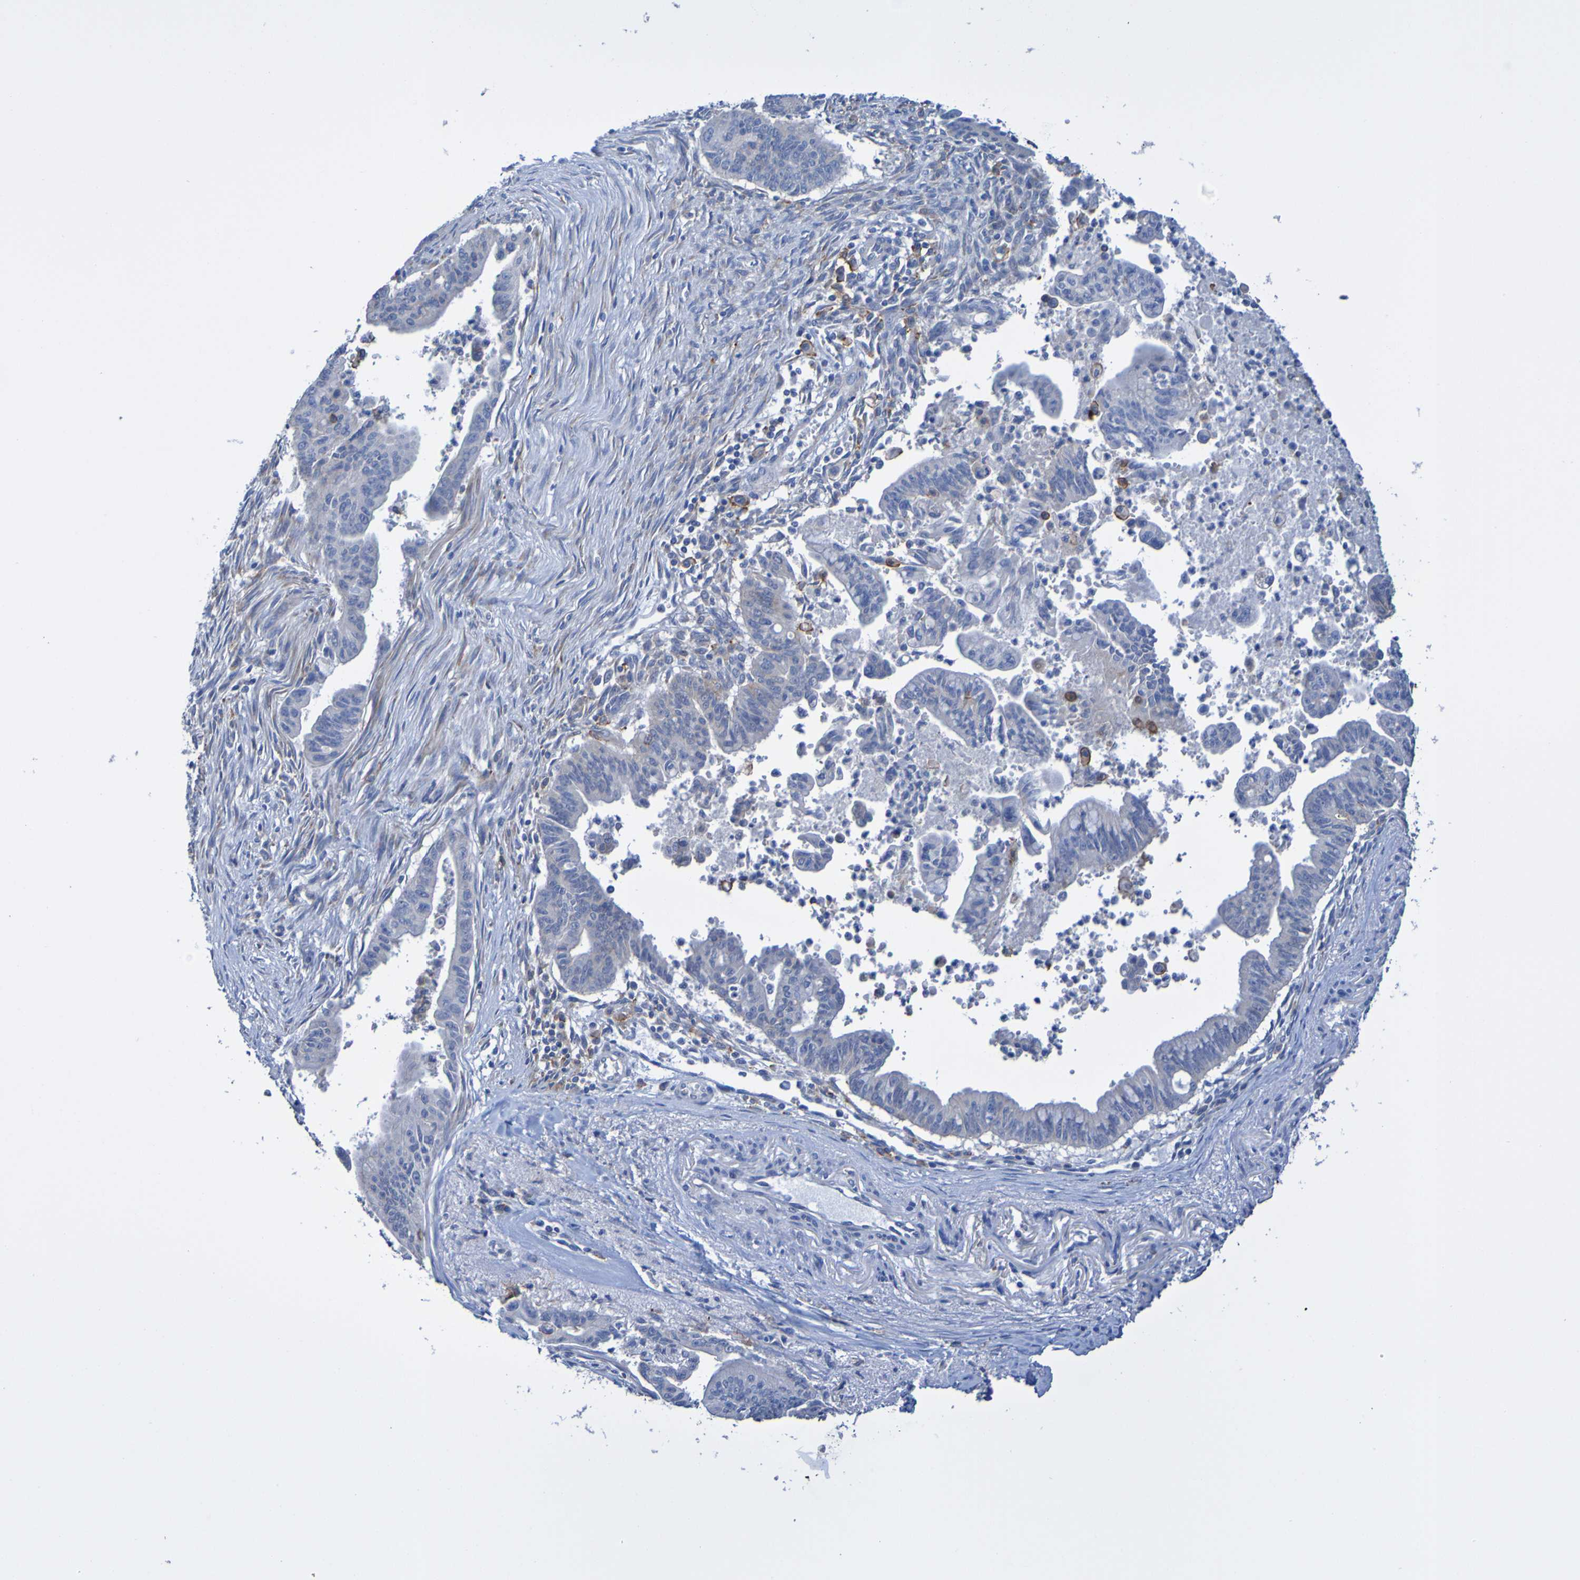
{"staining": {"intensity": "negative", "quantity": "none", "location": "none"}, "tissue": "pancreatic cancer", "cell_type": "Tumor cells", "image_type": "cancer", "snomed": [{"axis": "morphology", "description": "Adenocarcinoma, NOS"}, {"axis": "topography", "description": "Pancreas"}], "caption": "Human pancreatic adenocarcinoma stained for a protein using immunohistochemistry displays no staining in tumor cells.", "gene": "SLC3A2", "patient": {"sex": "male", "age": 70}}